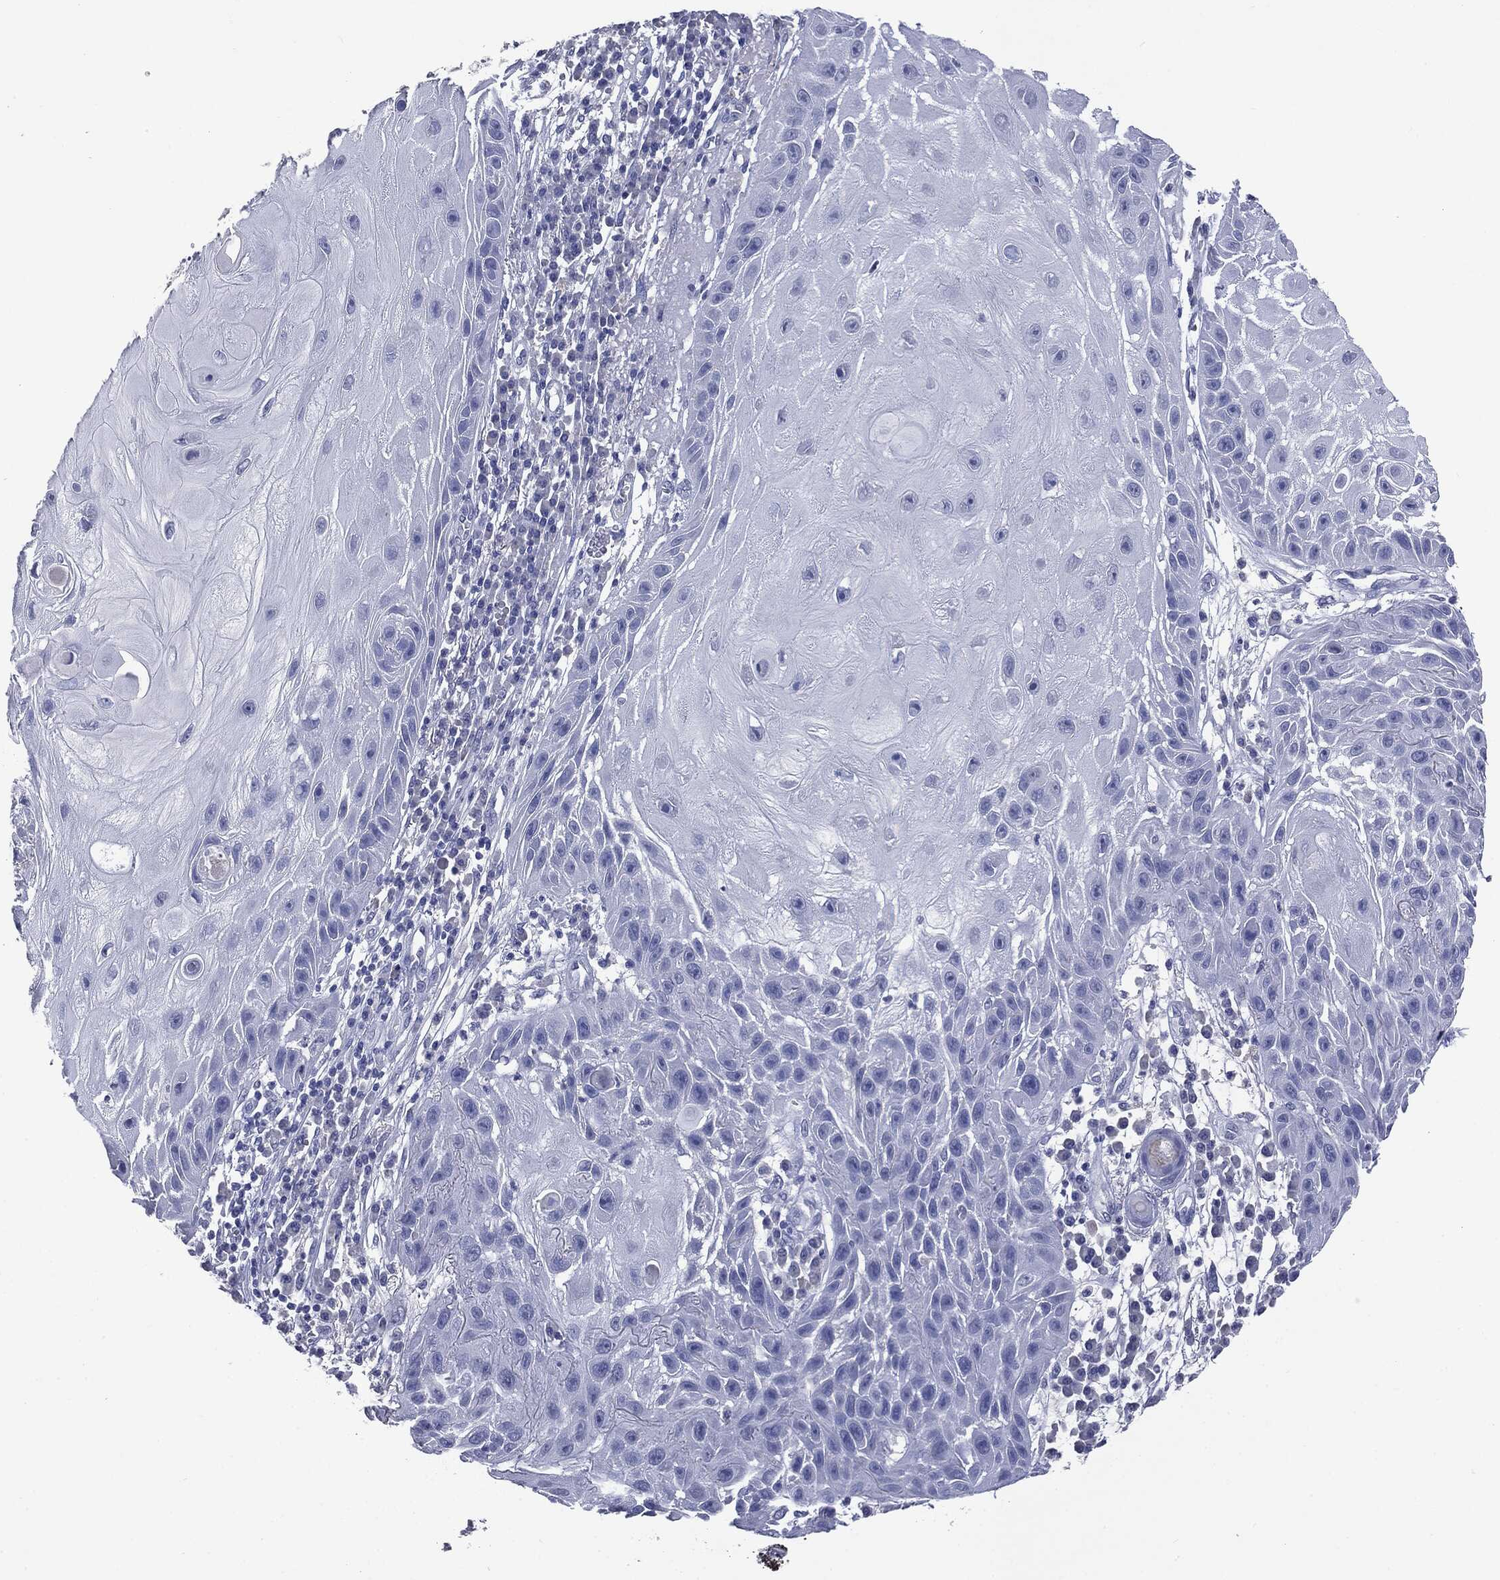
{"staining": {"intensity": "negative", "quantity": "none", "location": "none"}, "tissue": "skin cancer", "cell_type": "Tumor cells", "image_type": "cancer", "snomed": [{"axis": "morphology", "description": "Normal tissue, NOS"}, {"axis": "morphology", "description": "Squamous cell carcinoma, NOS"}, {"axis": "topography", "description": "Skin"}], "caption": "Tumor cells are negative for protein expression in human skin cancer.", "gene": "TSHB", "patient": {"sex": "male", "age": 79}}